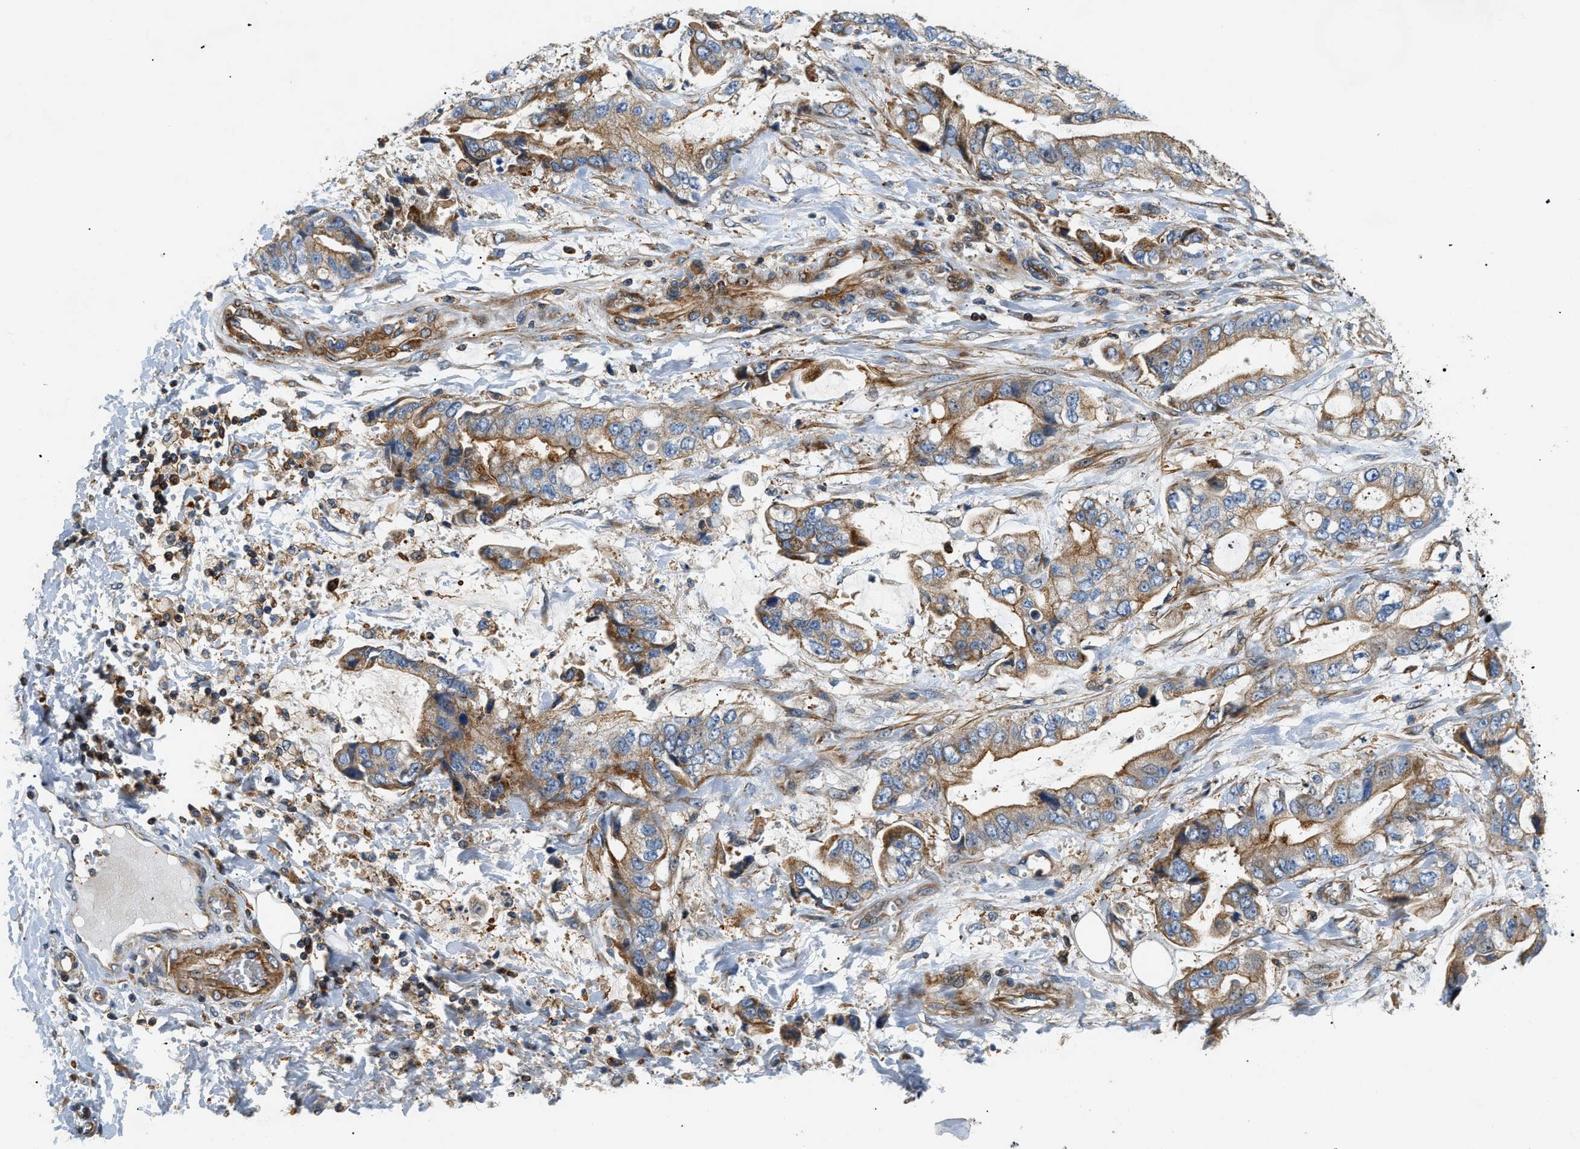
{"staining": {"intensity": "moderate", "quantity": ">75%", "location": "cytoplasmic/membranous"}, "tissue": "stomach cancer", "cell_type": "Tumor cells", "image_type": "cancer", "snomed": [{"axis": "morphology", "description": "Normal tissue, NOS"}, {"axis": "morphology", "description": "Adenocarcinoma, NOS"}, {"axis": "topography", "description": "Stomach"}], "caption": "Brown immunohistochemical staining in stomach adenocarcinoma shows moderate cytoplasmic/membranous staining in about >75% of tumor cells.", "gene": "DHODH", "patient": {"sex": "male", "age": 62}}